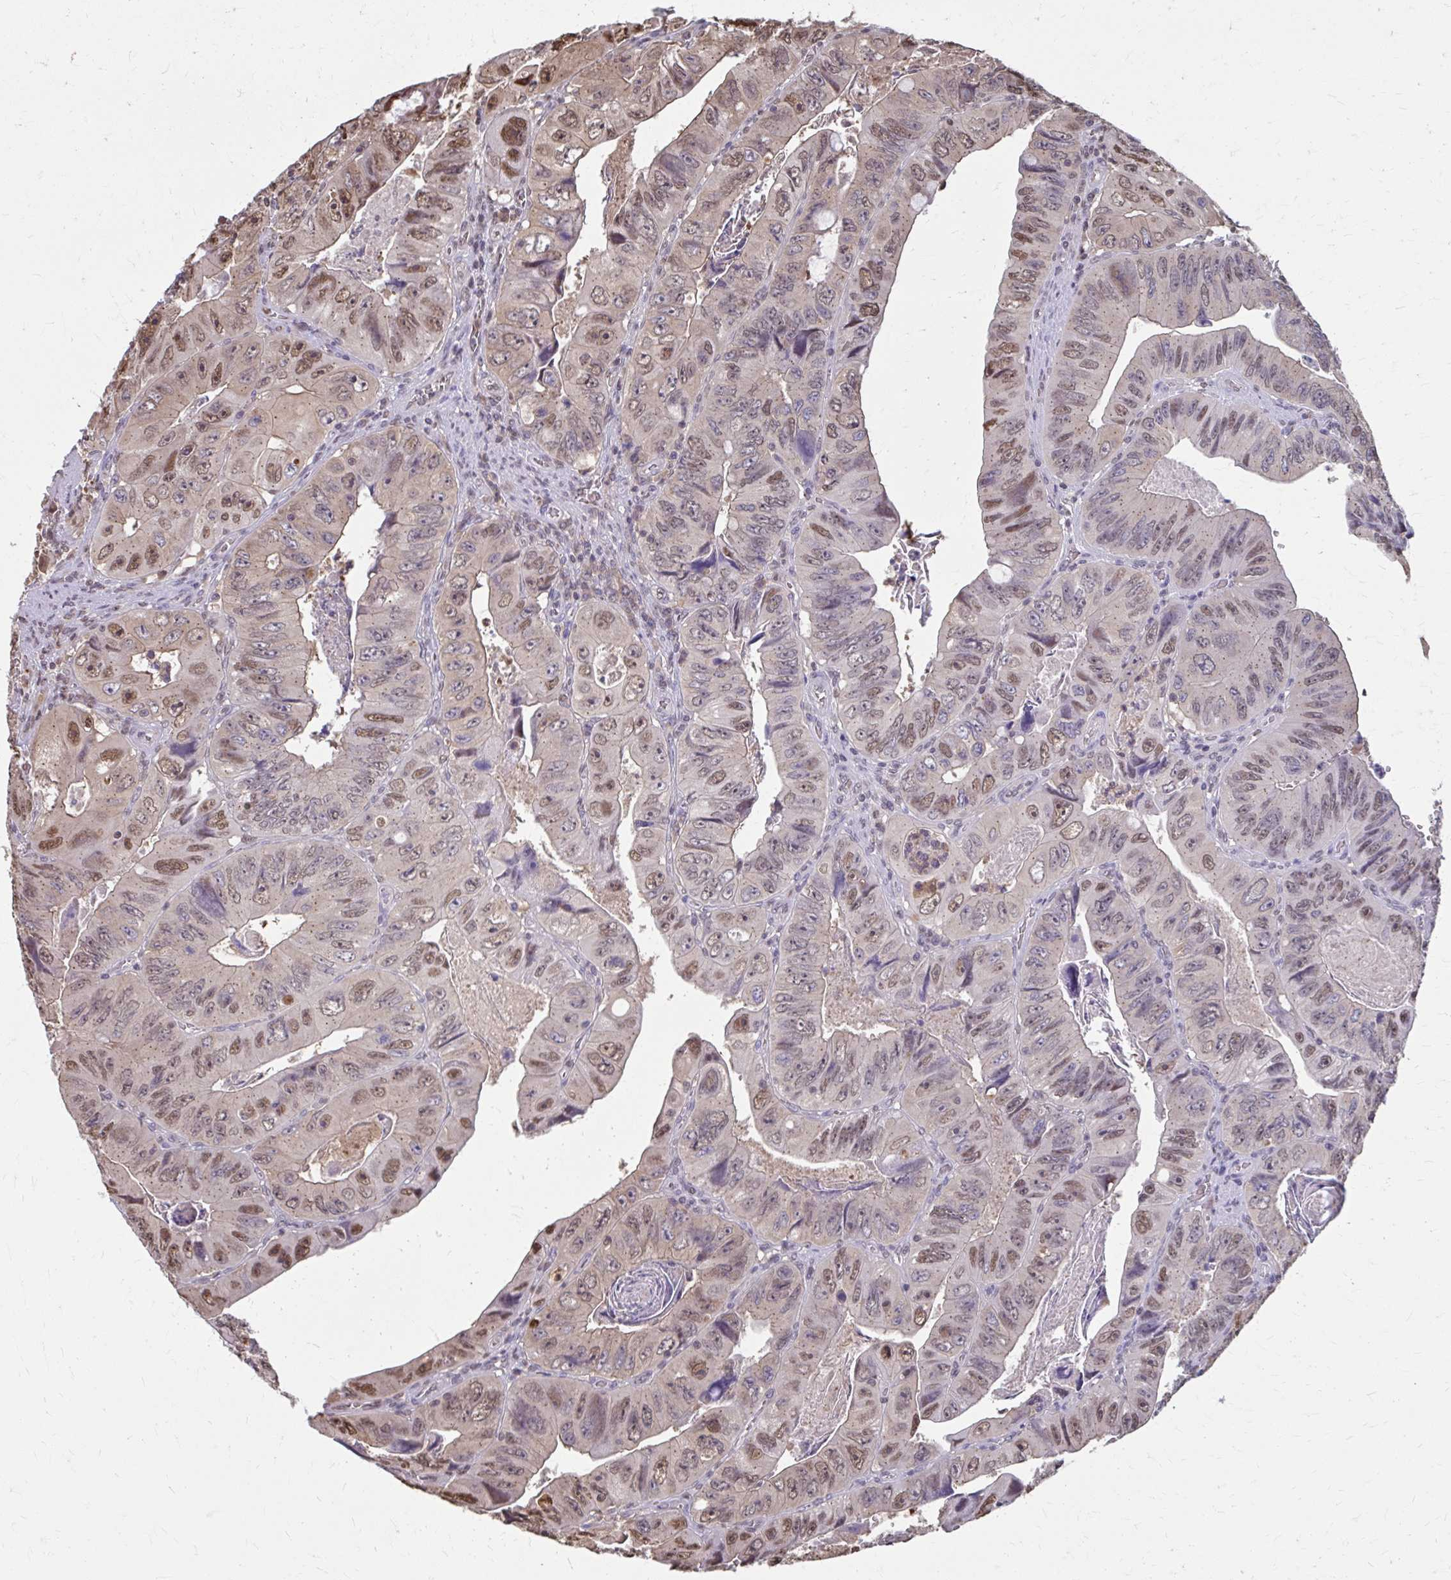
{"staining": {"intensity": "moderate", "quantity": "25%-75%", "location": "nuclear"}, "tissue": "colorectal cancer", "cell_type": "Tumor cells", "image_type": "cancer", "snomed": [{"axis": "morphology", "description": "Adenocarcinoma, NOS"}, {"axis": "topography", "description": "Colon"}], "caption": "A high-resolution photomicrograph shows immunohistochemistry (IHC) staining of colorectal cancer (adenocarcinoma), which reveals moderate nuclear staining in about 25%-75% of tumor cells.", "gene": "ING4", "patient": {"sex": "female", "age": 84}}